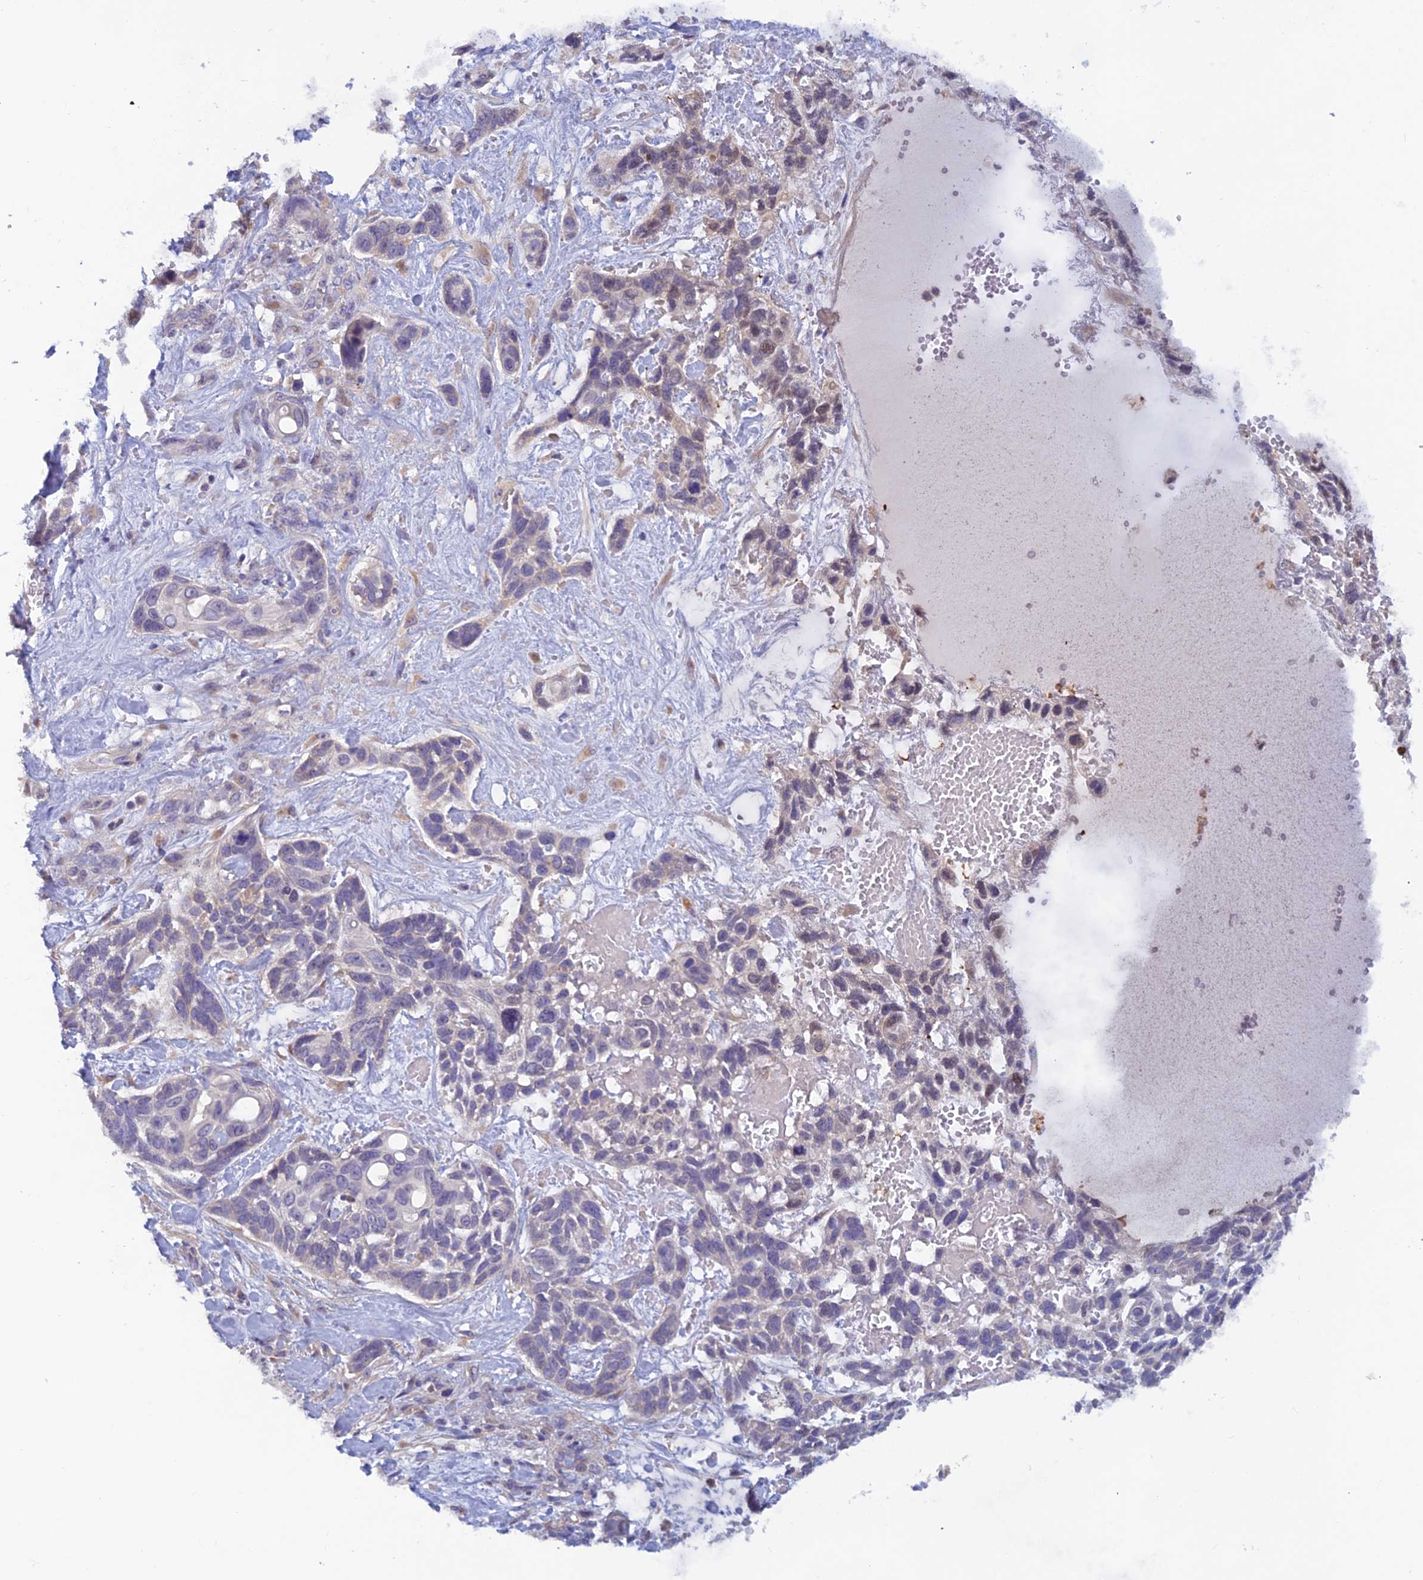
{"staining": {"intensity": "negative", "quantity": "none", "location": "none"}, "tissue": "skin cancer", "cell_type": "Tumor cells", "image_type": "cancer", "snomed": [{"axis": "morphology", "description": "Basal cell carcinoma"}, {"axis": "topography", "description": "Skin"}], "caption": "An IHC histopathology image of skin cancer is shown. There is no staining in tumor cells of skin cancer. (Immunohistochemistry (ihc), brightfield microscopy, high magnification).", "gene": "HECA", "patient": {"sex": "male", "age": 88}}